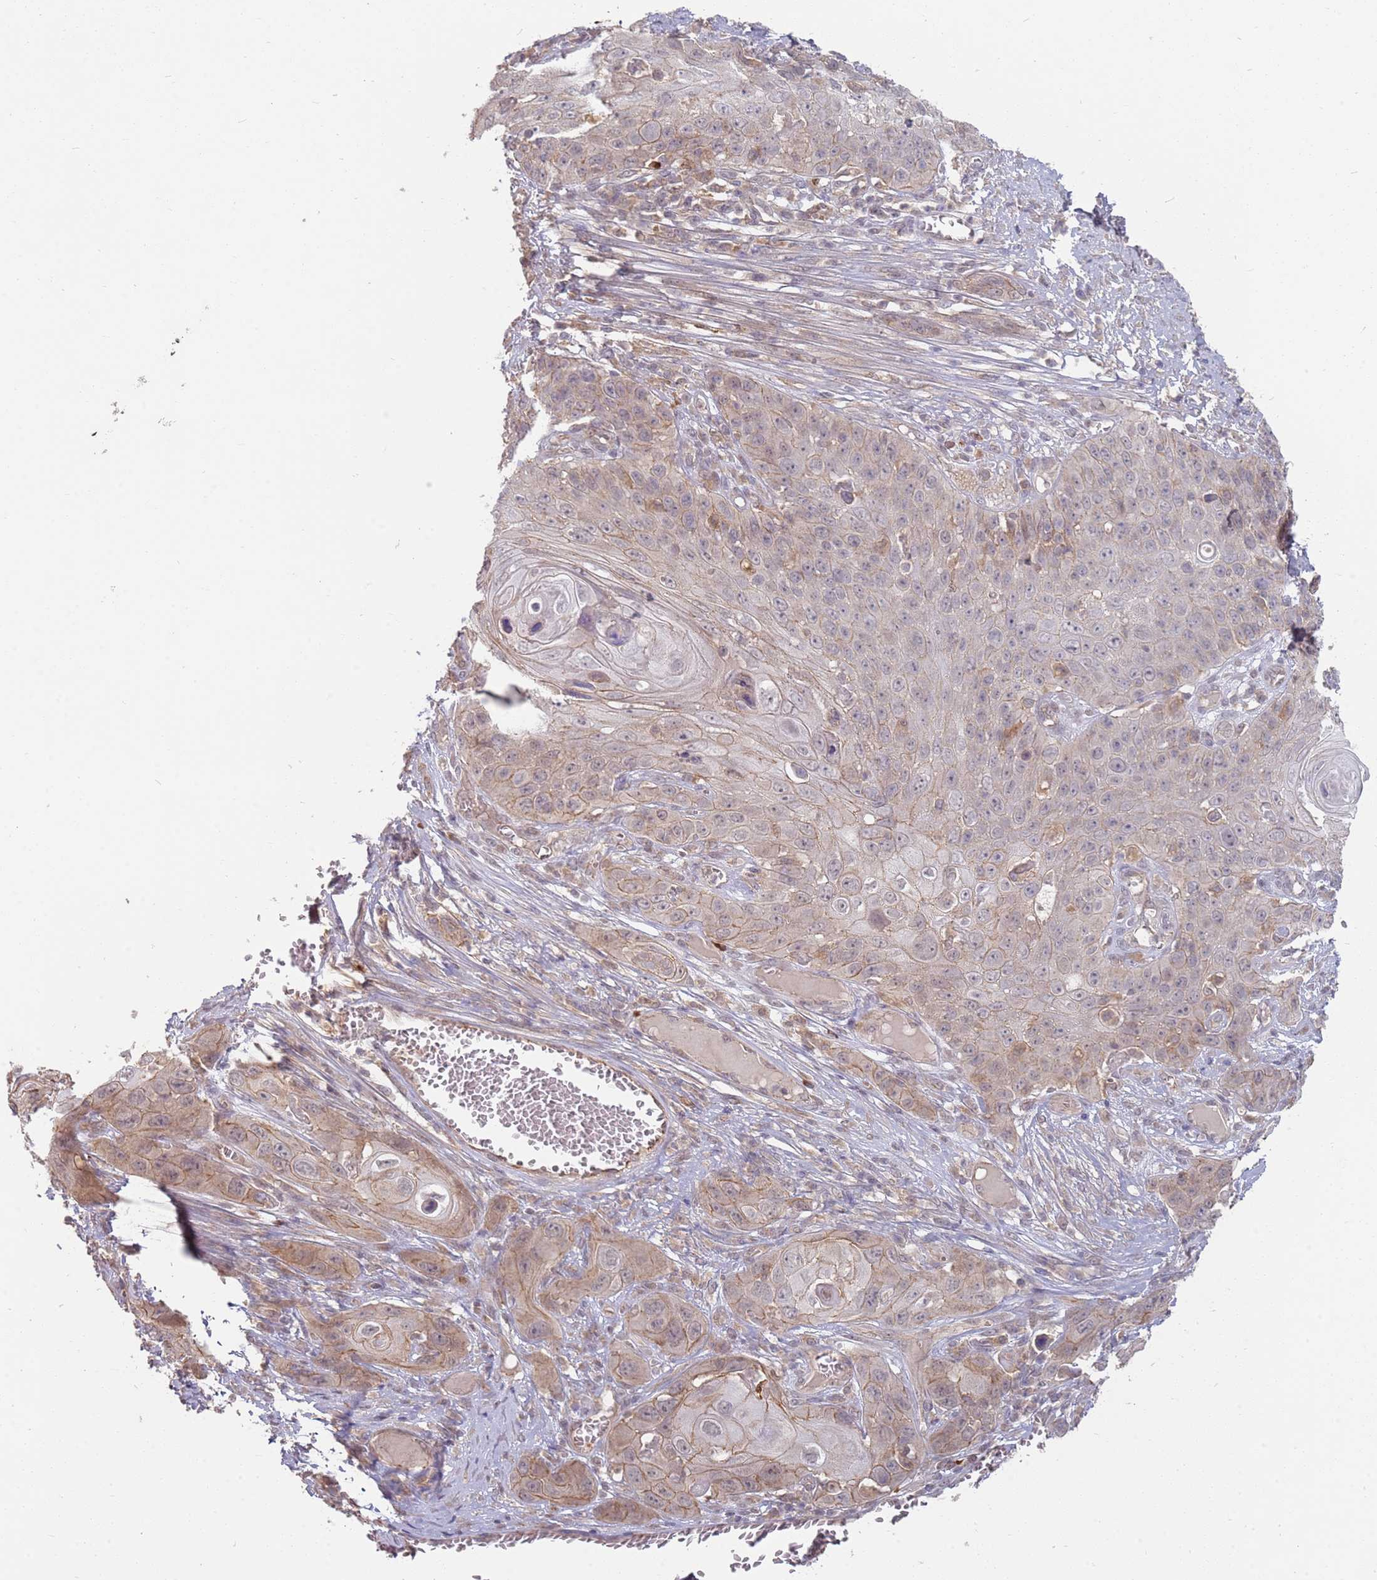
{"staining": {"intensity": "weak", "quantity": ">75%", "location": "cytoplasmic/membranous"}, "tissue": "skin cancer", "cell_type": "Tumor cells", "image_type": "cancer", "snomed": [{"axis": "morphology", "description": "Squamous cell carcinoma, NOS"}, {"axis": "topography", "description": "Skin"}], "caption": "Human squamous cell carcinoma (skin) stained with a brown dye displays weak cytoplasmic/membranous positive positivity in about >75% of tumor cells.", "gene": "MPEG1", "patient": {"sex": "male", "age": 55}}